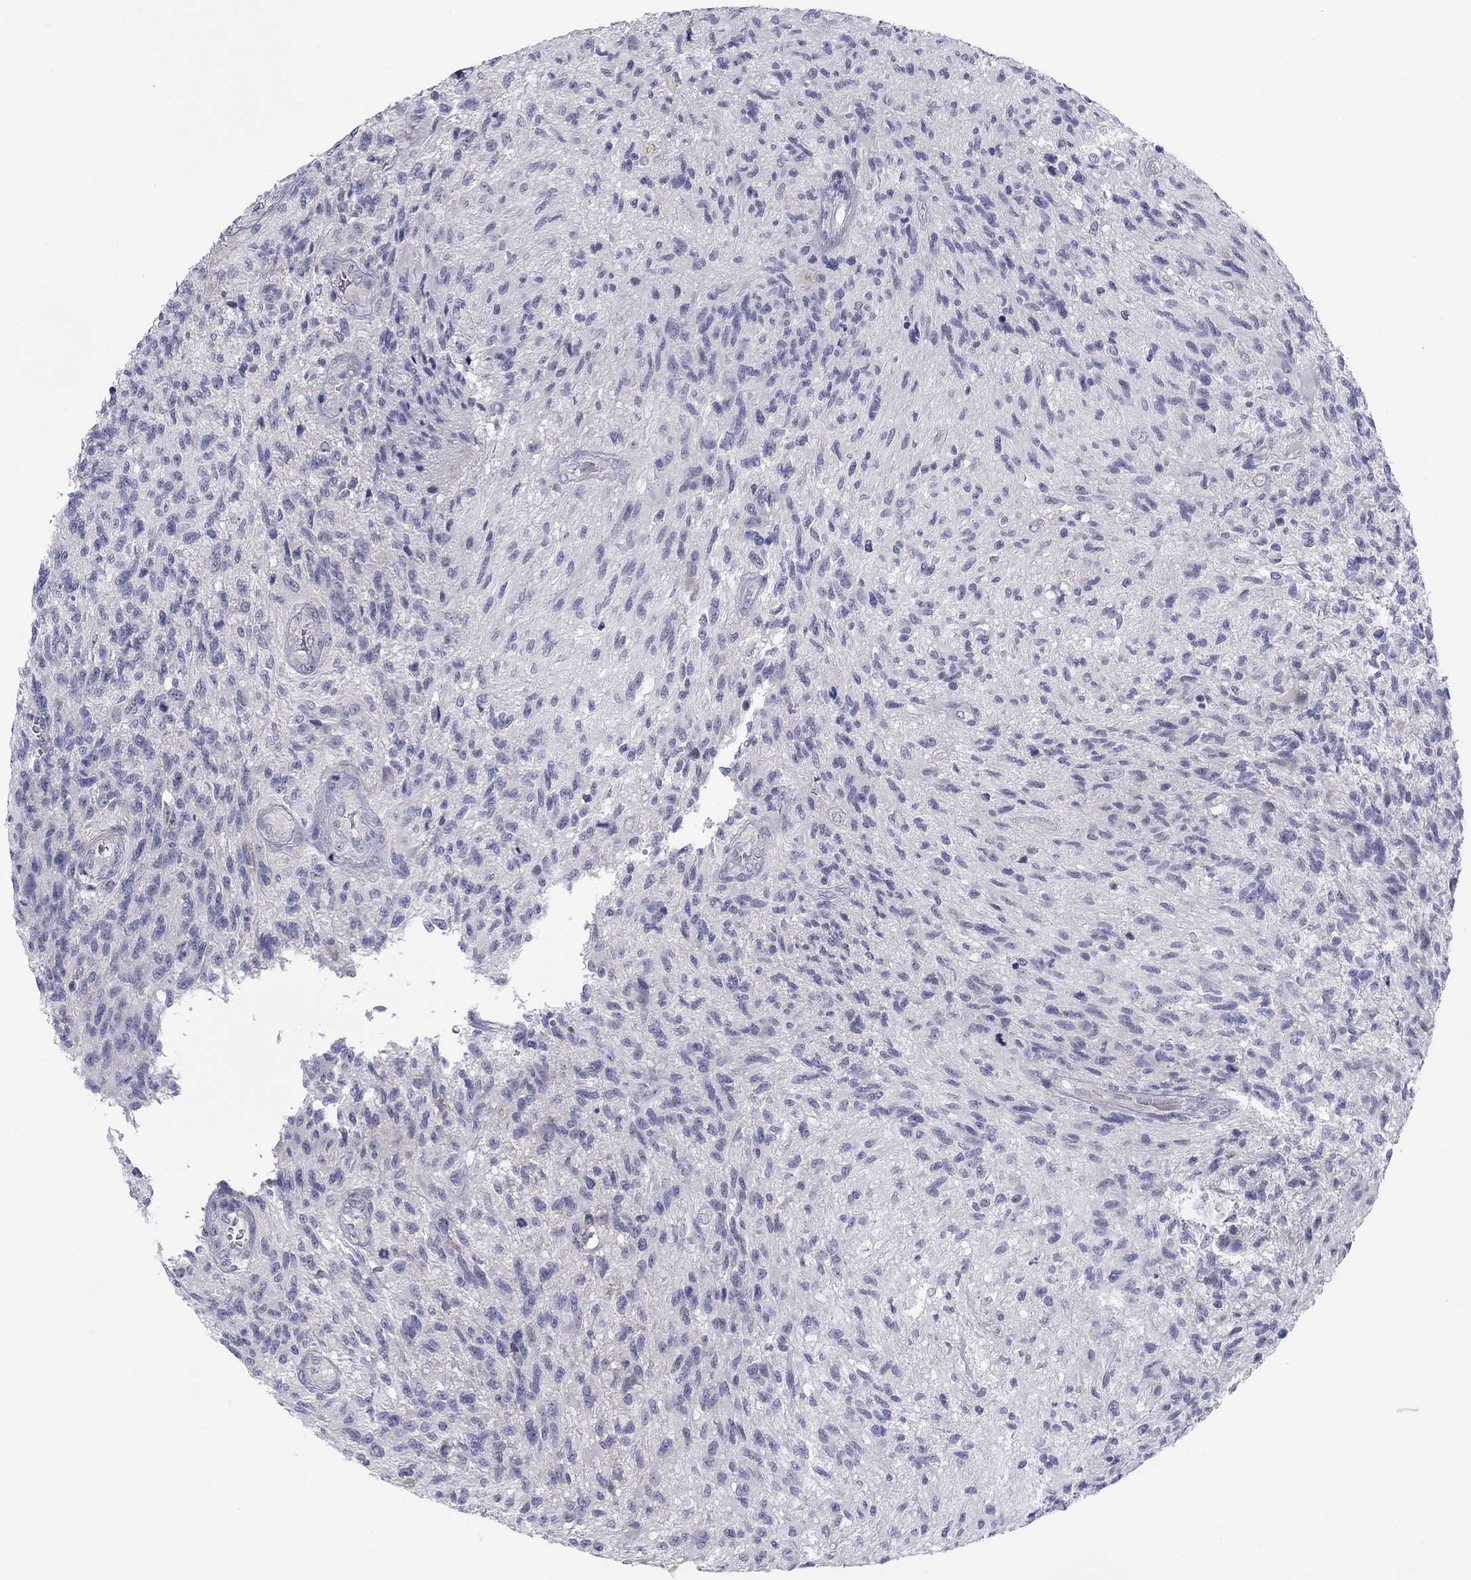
{"staining": {"intensity": "negative", "quantity": "none", "location": "none"}, "tissue": "glioma", "cell_type": "Tumor cells", "image_type": "cancer", "snomed": [{"axis": "morphology", "description": "Glioma, malignant, High grade"}, {"axis": "topography", "description": "Brain"}], "caption": "DAB immunohistochemical staining of high-grade glioma (malignant) displays no significant expression in tumor cells.", "gene": "CACNA1A", "patient": {"sex": "male", "age": 56}}